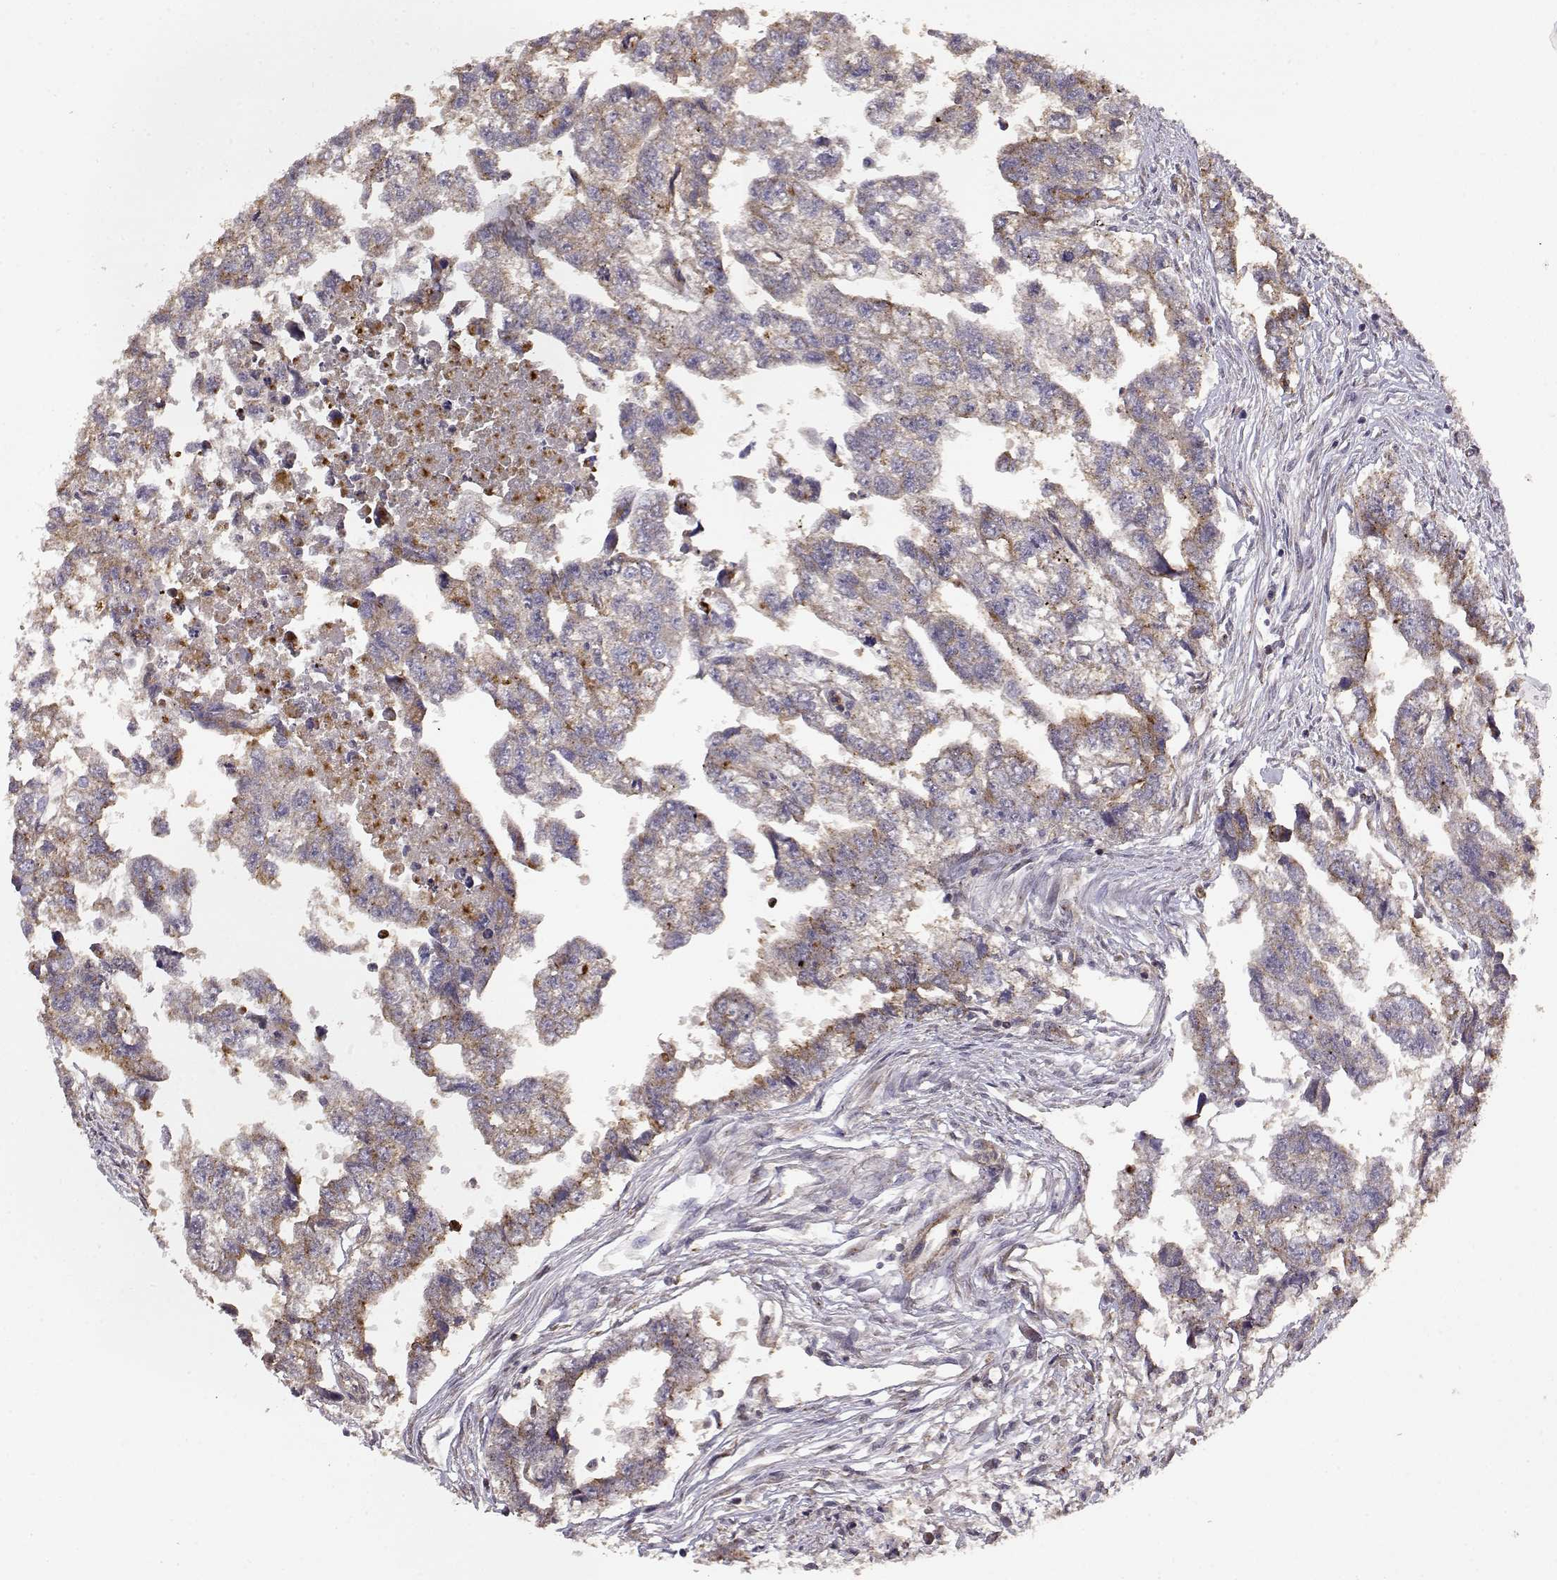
{"staining": {"intensity": "moderate", "quantity": "<25%", "location": "cytoplasmic/membranous"}, "tissue": "testis cancer", "cell_type": "Tumor cells", "image_type": "cancer", "snomed": [{"axis": "morphology", "description": "Carcinoma, Embryonal, NOS"}, {"axis": "morphology", "description": "Teratoma, malignant, NOS"}, {"axis": "topography", "description": "Testis"}], "caption": "Protein staining reveals moderate cytoplasmic/membranous positivity in approximately <25% of tumor cells in testis cancer. Using DAB (brown) and hematoxylin (blue) stains, captured at high magnification using brightfield microscopy.", "gene": "IFITM1", "patient": {"sex": "male", "age": 44}}